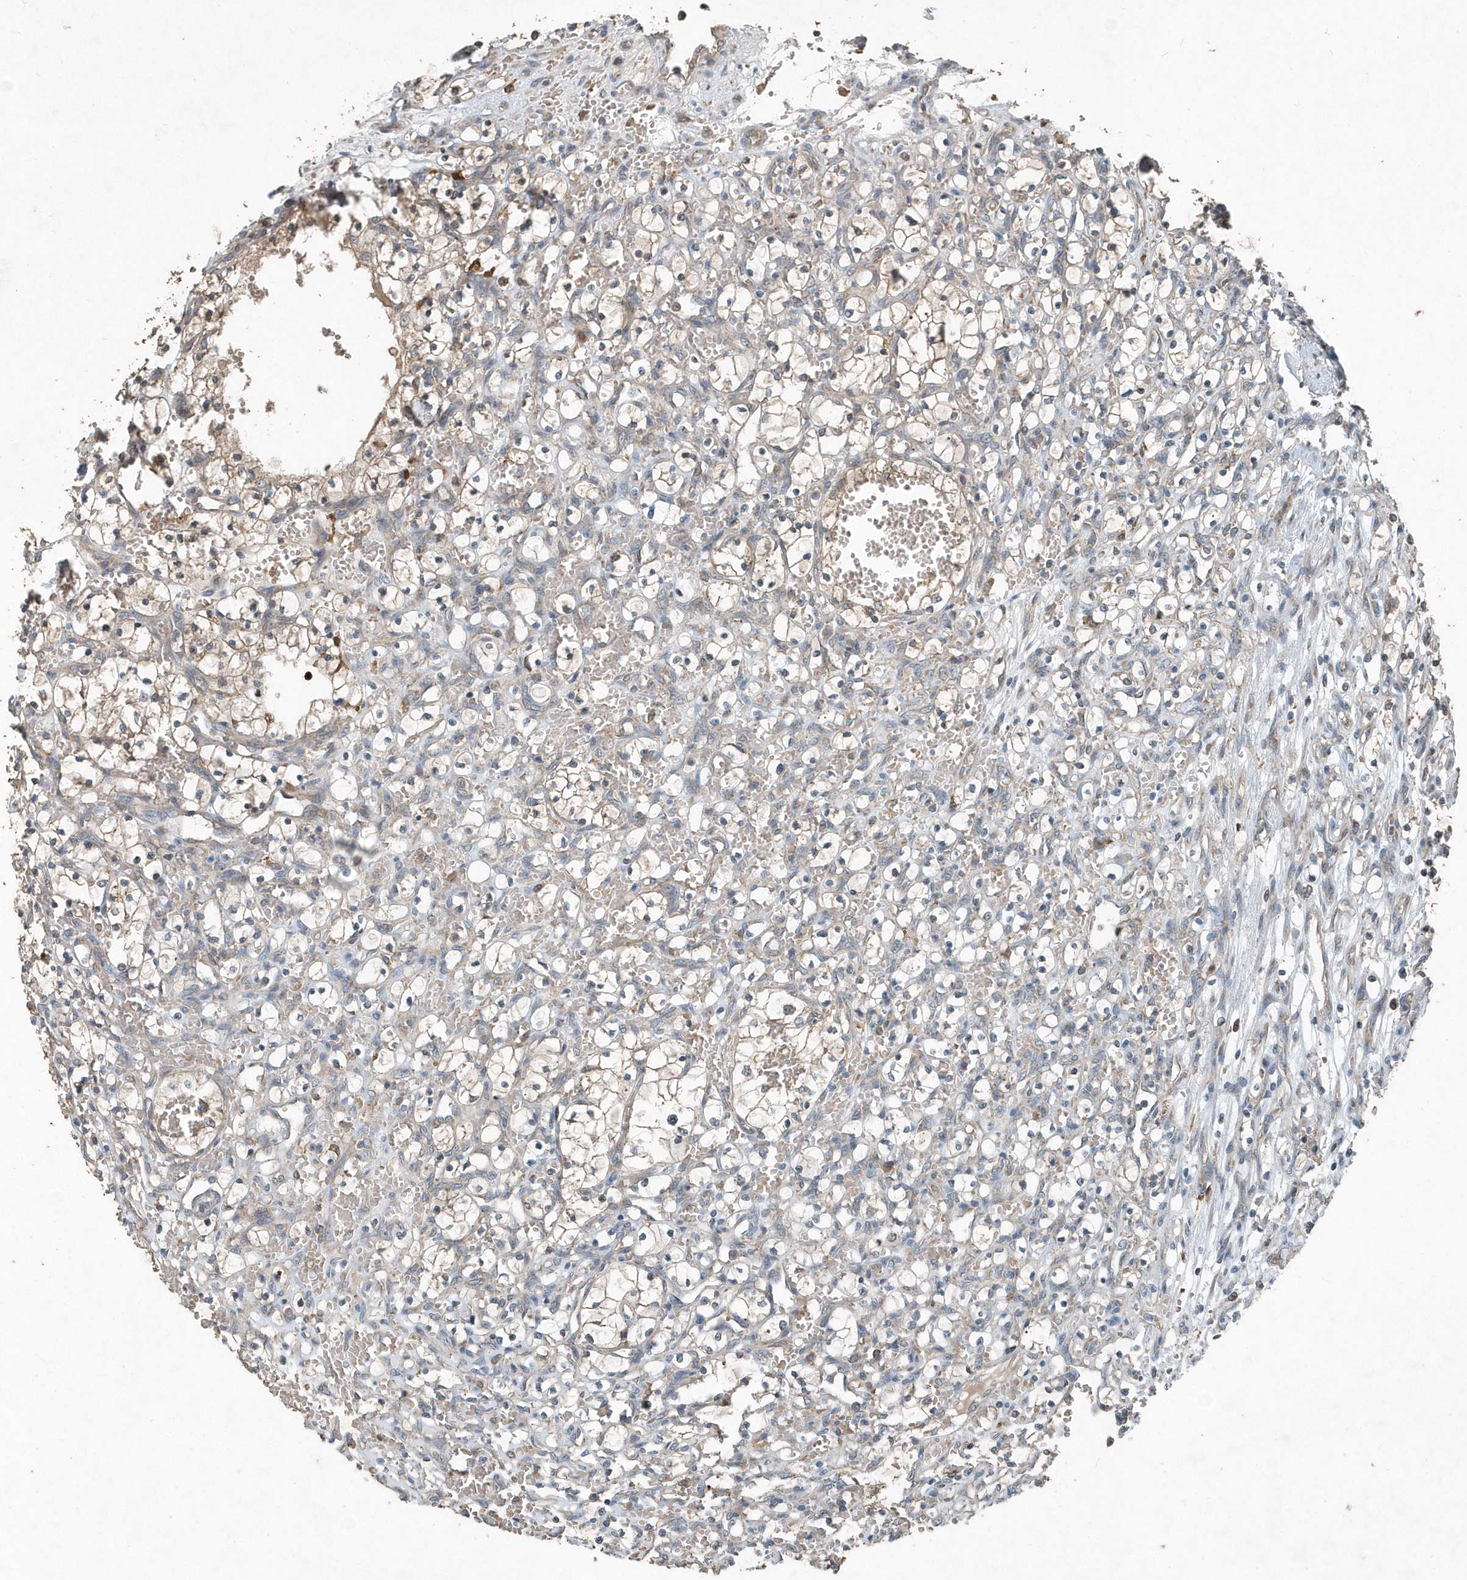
{"staining": {"intensity": "weak", "quantity": "25%-75%", "location": "cytoplasmic/membranous"}, "tissue": "renal cancer", "cell_type": "Tumor cells", "image_type": "cancer", "snomed": [{"axis": "morphology", "description": "Adenocarcinoma, NOS"}, {"axis": "topography", "description": "Kidney"}], "caption": "Weak cytoplasmic/membranous staining is identified in about 25%-75% of tumor cells in renal cancer. The staining is performed using DAB brown chromogen to label protein expression. The nuclei are counter-stained blue using hematoxylin.", "gene": "SCFD2", "patient": {"sex": "female", "age": 69}}